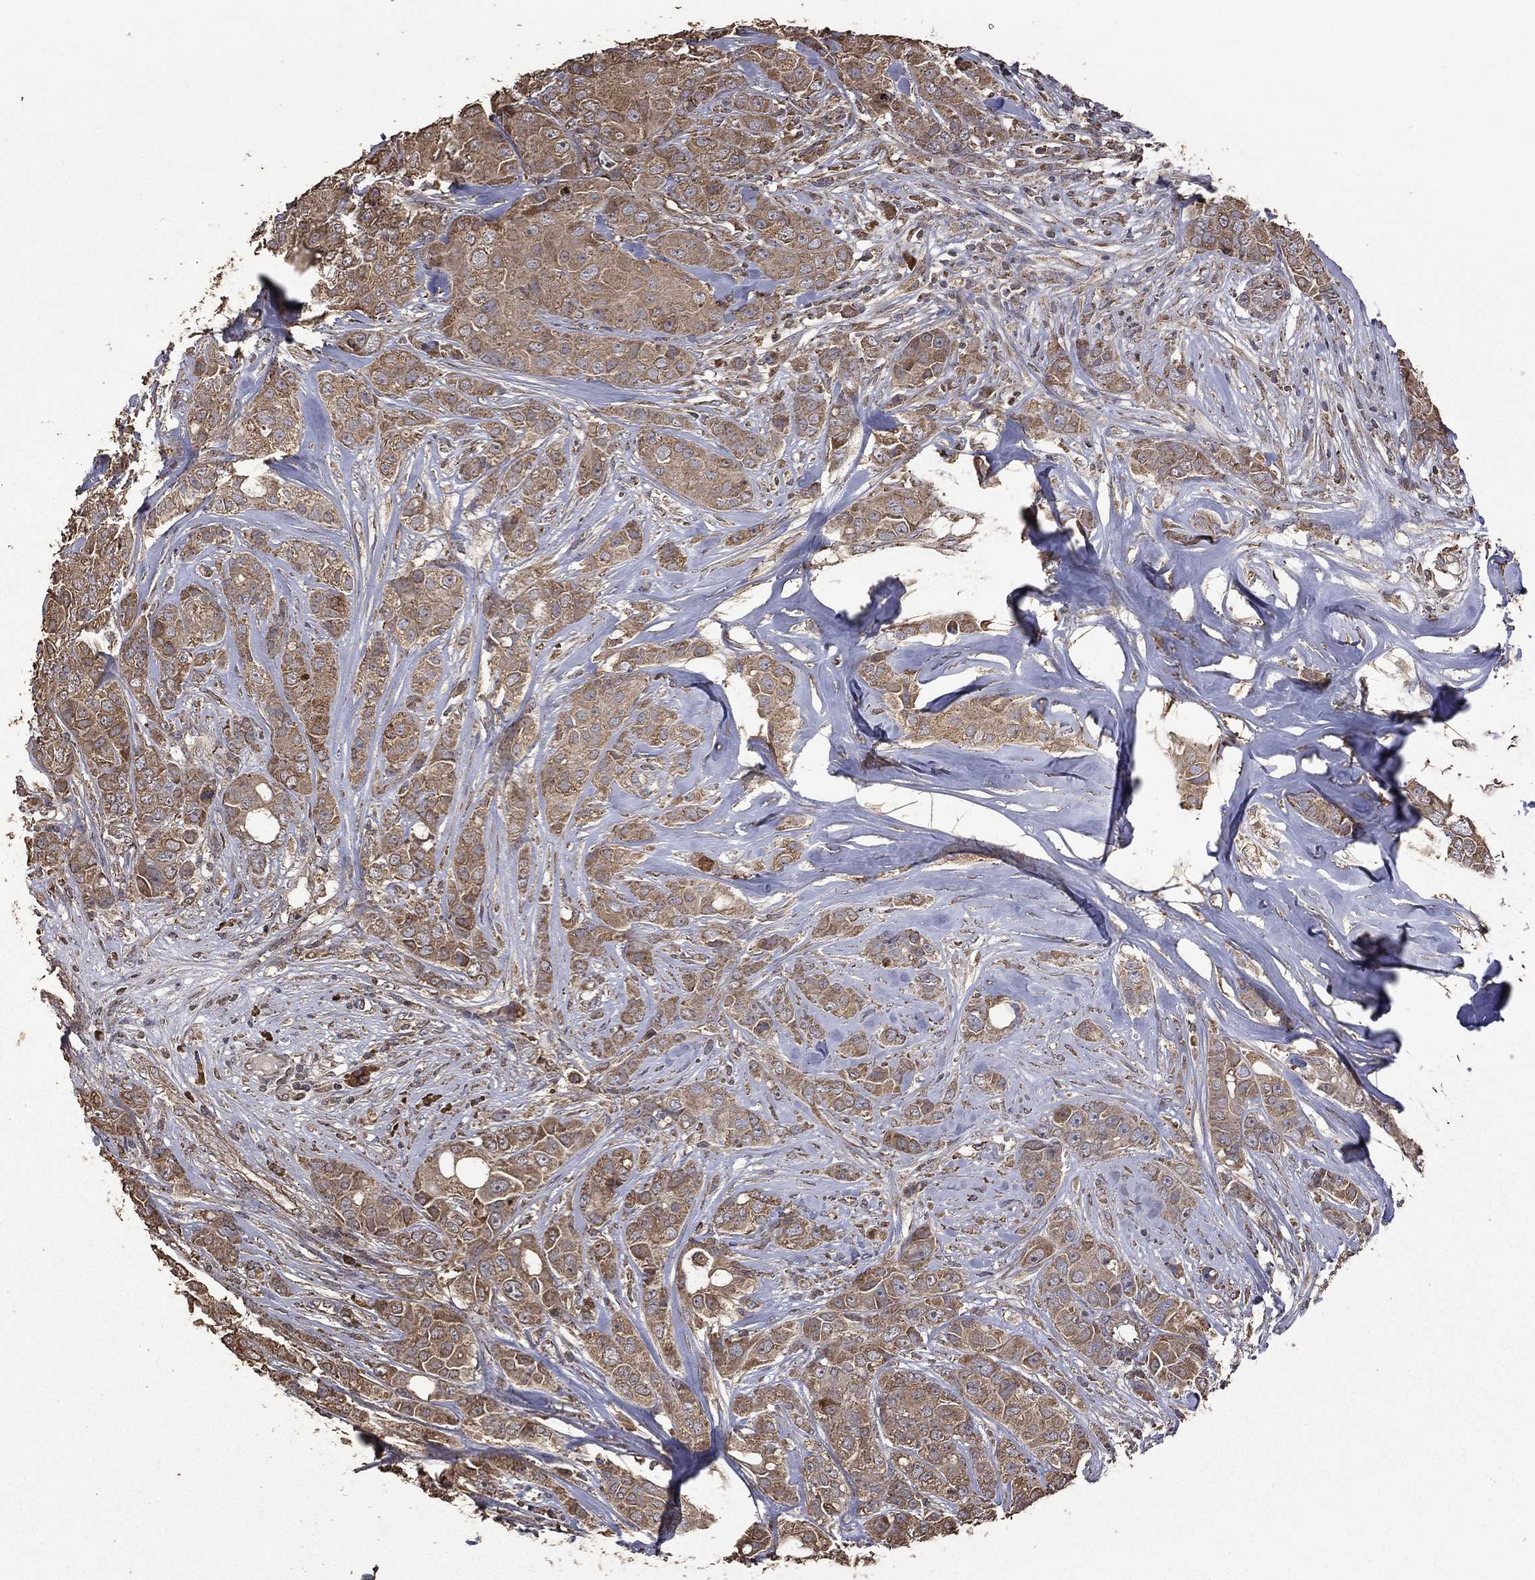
{"staining": {"intensity": "moderate", "quantity": ">75%", "location": "cytoplasmic/membranous"}, "tissue": "breast cancer", "cell_type": "Tumor cells", "image_type": "cancer", "snomed": [{"axis": "morphology", "description": "Duct carcinoma"}, {"axis": "topography", "description": "Breast"}], "caption": "A medium amount of moderate cytoplasmic/membranous staining is present in approximately >75% of tumor cells in intraductal carcinoma (breast) tissue.", "gene": "METTL27", "patient": {"sex": "female", "age": 43}}